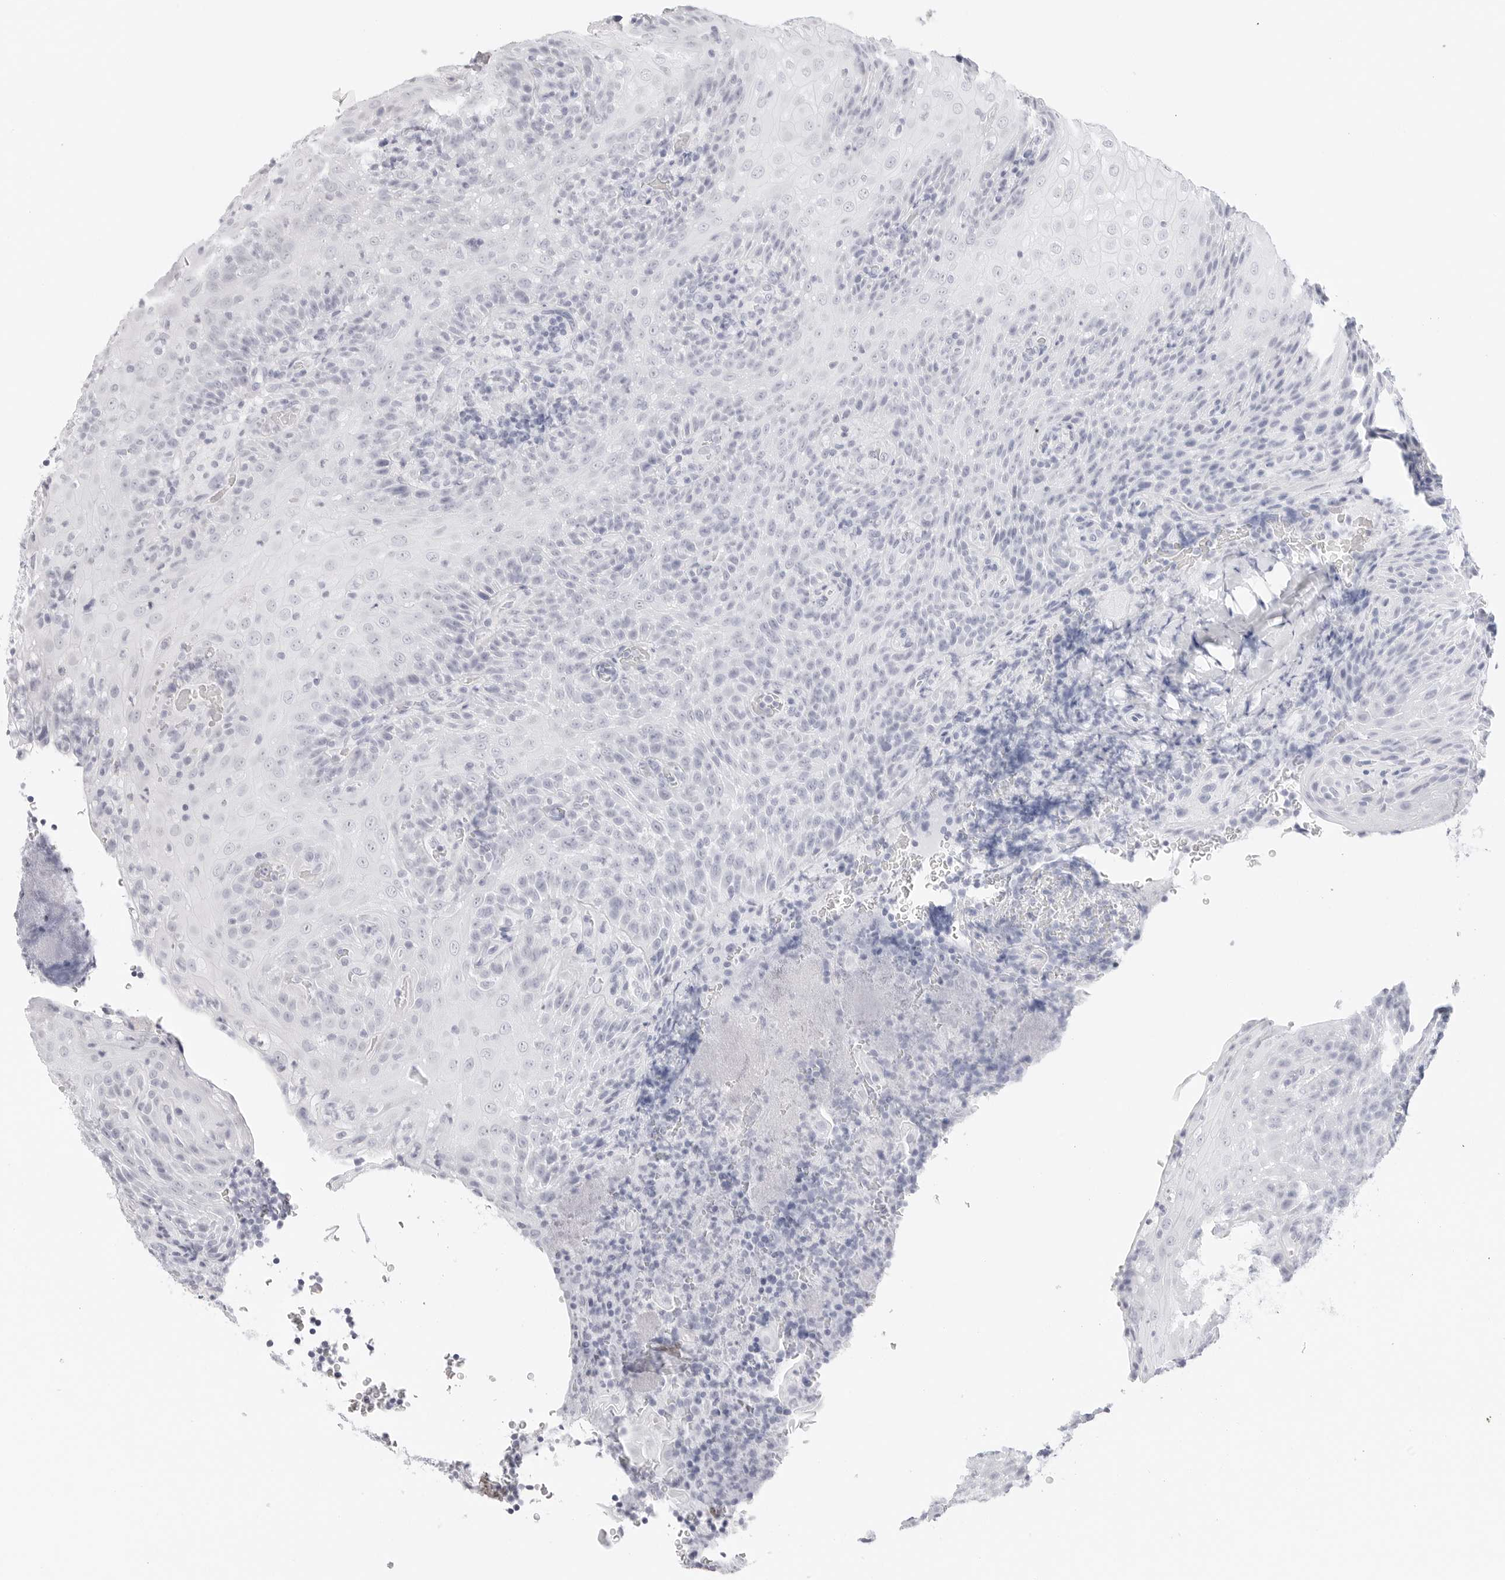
{"staining": {"intensity": "negative", "quantity": "none", "location": "none"}, "tissue": "tonsil", "cell_type": "Germinal center cells", "image_type": "normal", "snomed": [{"axis": "morphology", "description": "Normal tissue, NOS"}, {"axis": "topography", "description": "Tonsil"}], "caption": "Immunohistochemical staining of normal human tonsil demonstrates no significant positivity in germinal center cells.", "gene": "TFF2", "patient": {"sex": "male", "age": 37}}